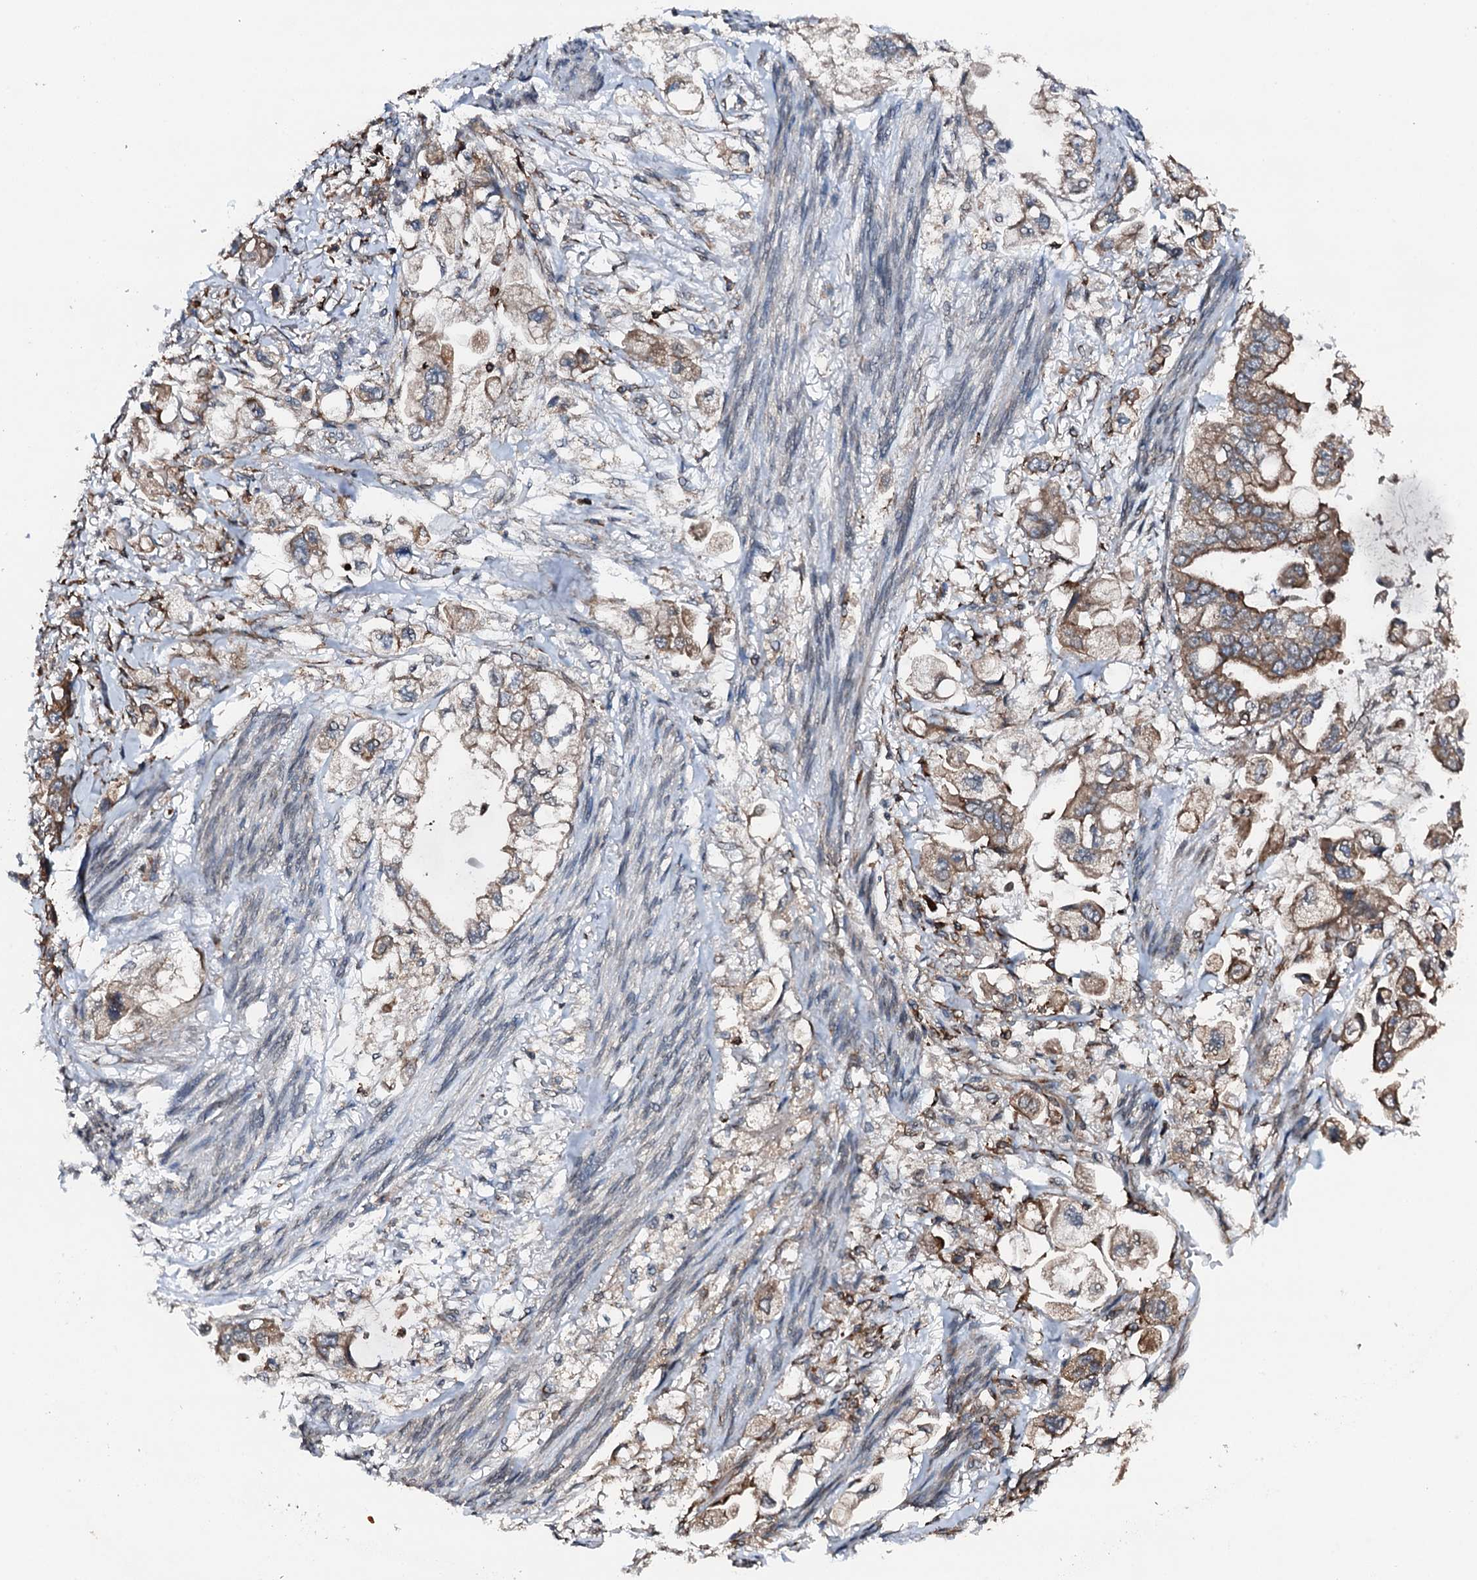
{"staining": {"intensity": "moderate", "quantity": "25%-75%", "location": "cytoplasmic/membranous"}, "tissue": "stomach cancer", "cell_type": "Tumor cells", "image_type": "cancer", "snomed": [{"axis": "morphology", "description": "Adenocarcinoma, NOS"}, {"axis": "topography", "description": "Stomach"}], "caption": "Protein expression analysis of stomach cancer shows moderate cytoplasmic/membranous positivity in approximately 25%-75% of tumor cells.", "gene": "EDC4", "patient": {"sex": "male", "age": 62}}